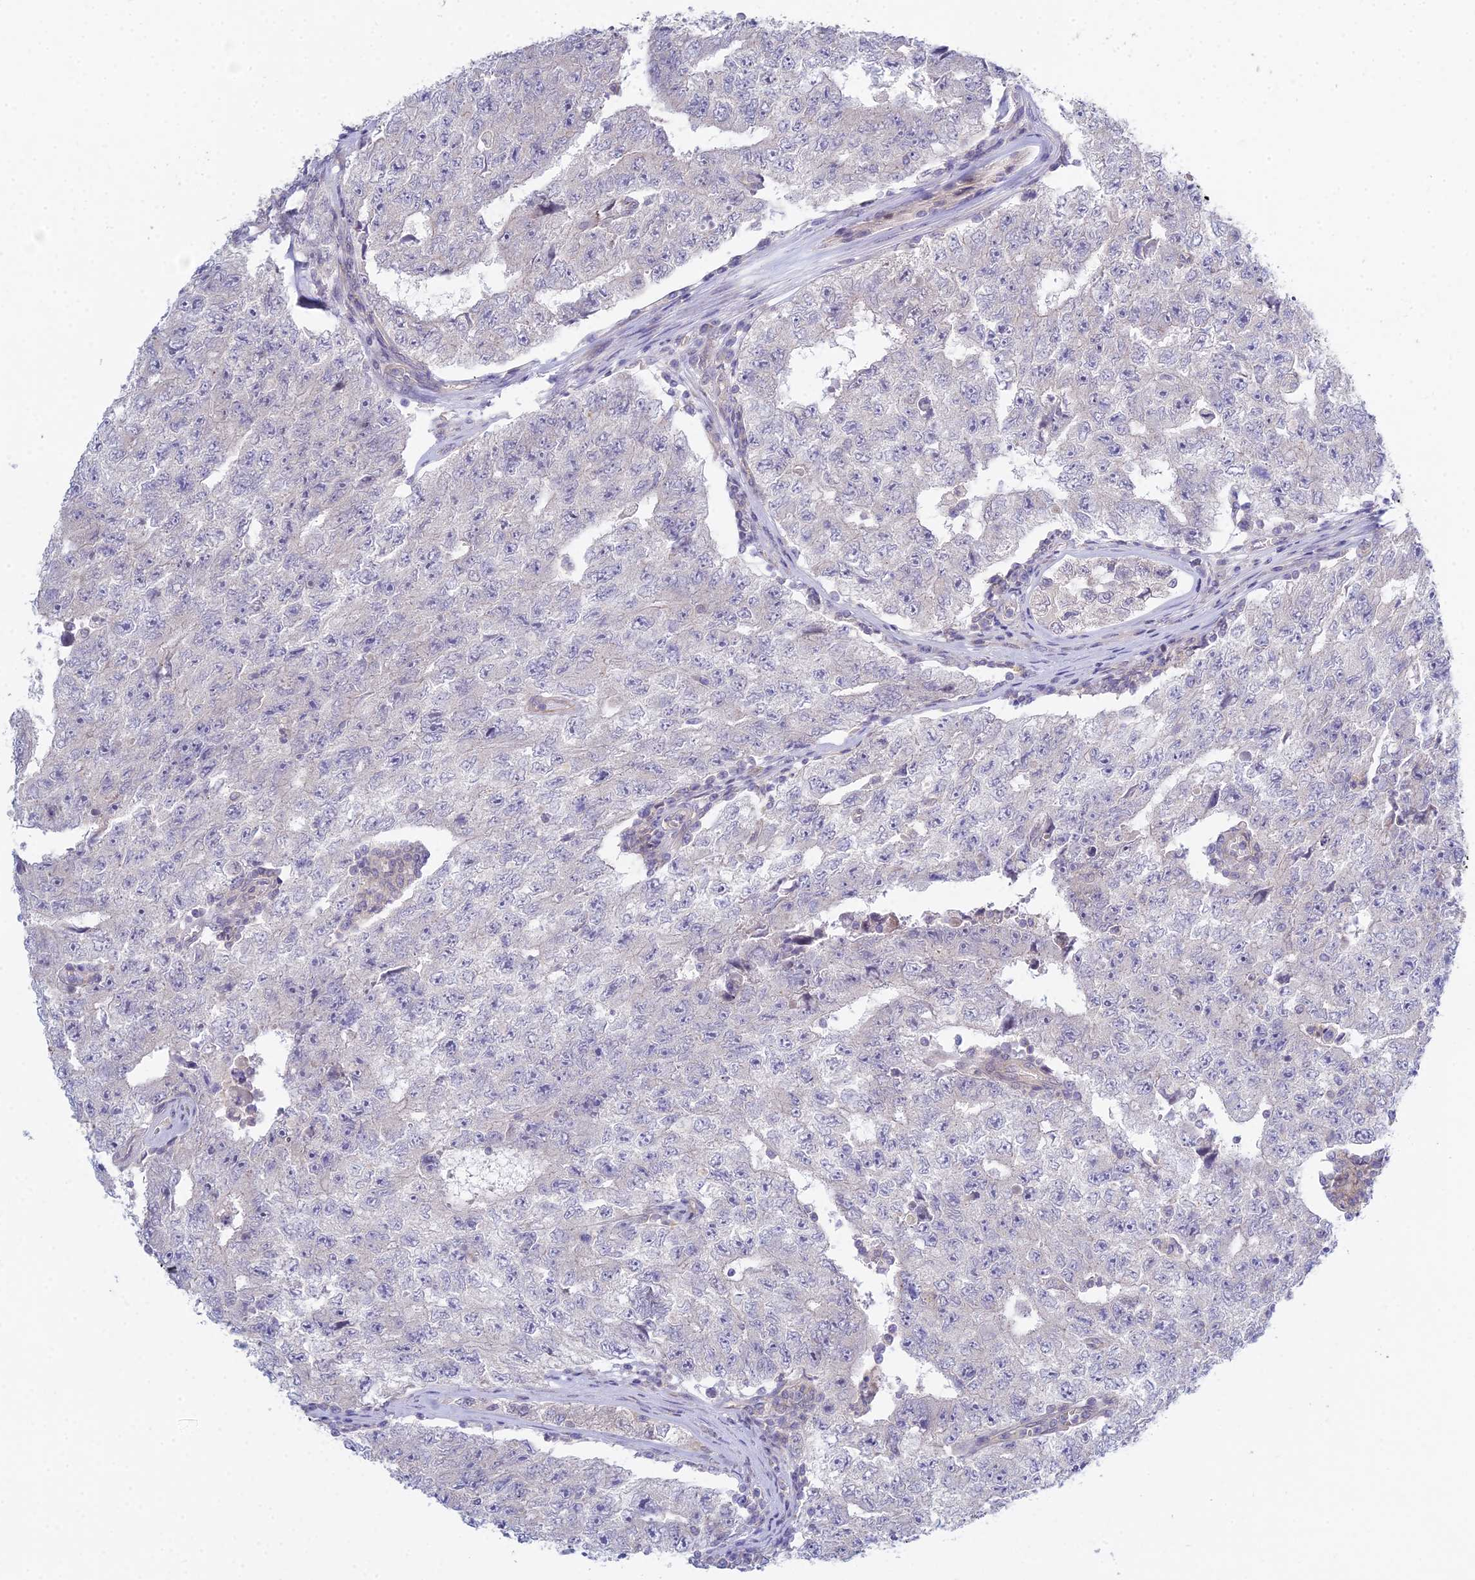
{"staining": {"intensity": "negative", "quantity": "none", "location": "none"}, "tissue": "testis cancer", "cell_type": "Tumor cells", "image_type": "cancer", "snomed": [{"axis": "morphology", "description": "Carcinoma, Embryonal, NOS"}, {"axis": "topography", "description": "Testis"}], "caption": "An immunohistochemistry image of testis cancer is shown. There is no staining in tumor cells of testis cancer.", "gene": "METTL26", "patient": {"sex": "male", "age": 17}}